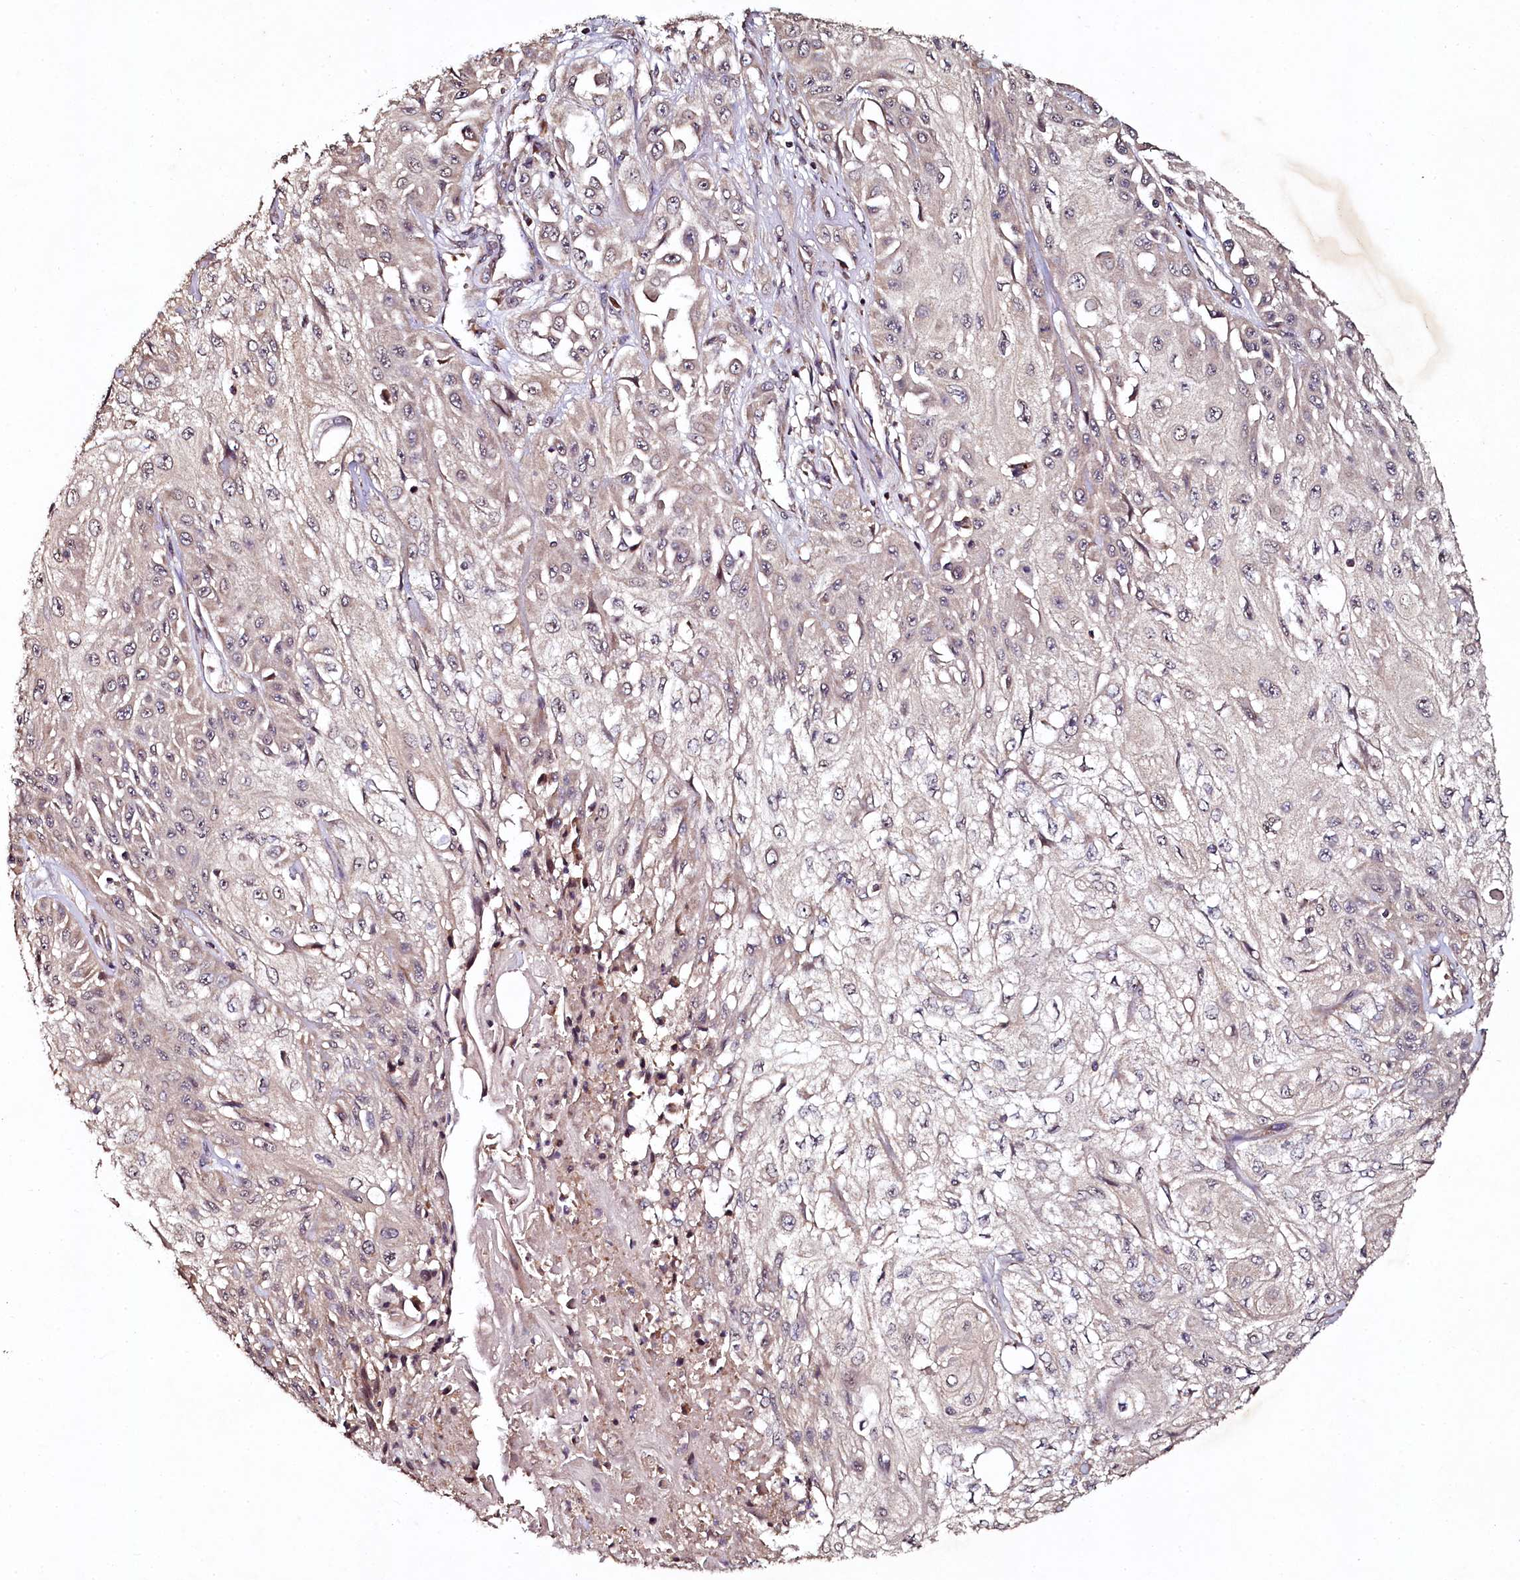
{"staining": {"intensity": "weak", "quantity": "<25%", "location": "cytoplasmic/membranous"}, "tissue": "skin cancer", "cell_type": "Tumor cells", "image_type": "cancer", "snomed": [{"axis": "morphology", "description": "Squamous cell carcinoma, NOS"}, {"axis": "morphology", "description": "Squamous cell carcinoma, metastatic, NOS"}, {"axis": "topography", "description": "Skin"}, {"axis": "topography", "description": "Lymph node"}], "caption": "Histopathology image shows no protein positivity in tumor cells of squamous cell carcinoma (skin) tissue. (Stains: DAB (3,3'-diaminobenzidine) immunohistochemistry (IHC) with hematoxylin counter stain, Microscopy: brightfield microscopy at high magnification).", "gene": "SEC24C", "patient": {"sex": "male", "age": 75}}